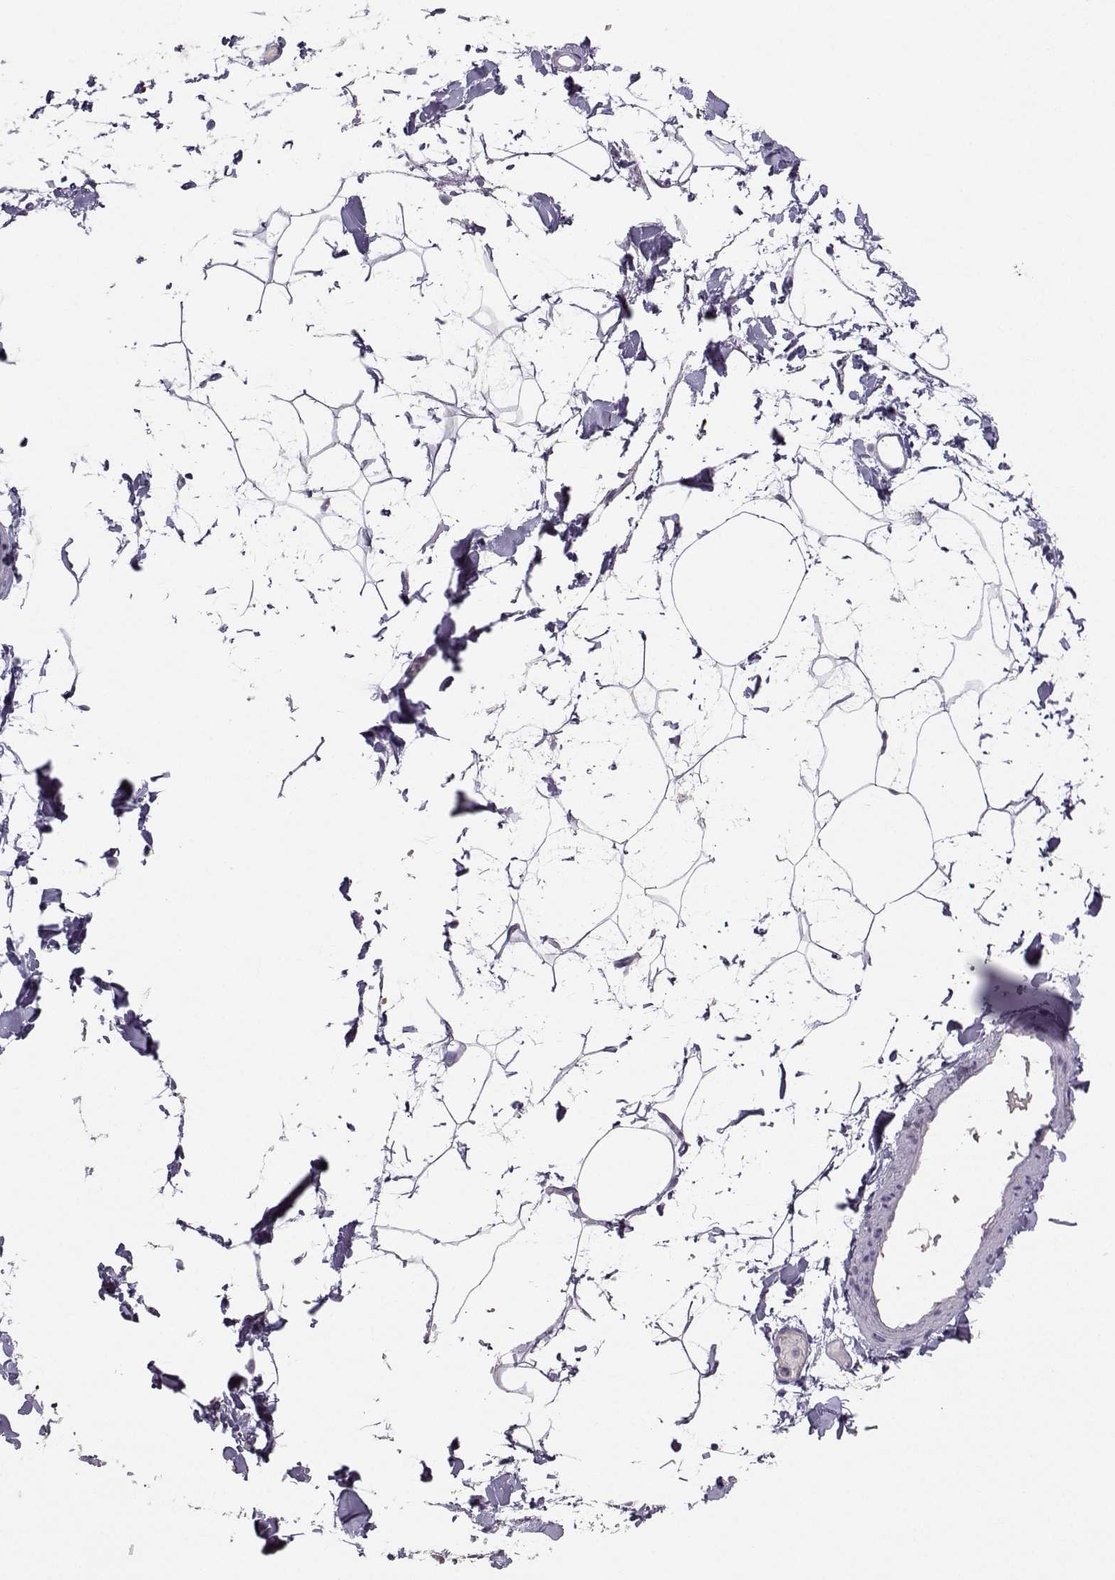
{"staining": {"intensity": "negative", "quantity": "none", "location": "none"}, "tissue": "adipose tissue", "cell_type": "Adipocytes", "image_type": "normal", "snomed": [{"axis": "morphology", "description": "Normal tissue, NOS"}, {"axis": "topography", "description": "Gallbladder"}, {"axis": "topography", "description": "Peripheral nerve tissue"}], "caption": "DAB (3,3'-diaminobenzidine) immunohistochemical staining of unremarkable human adipose tissue demonstrates no significant expression in adipocytes. (DAB IHC visualized using brightfield microscopy, high magnification).", "gene": "PKP2", "patient": {"sex": "female", "age": 45}}